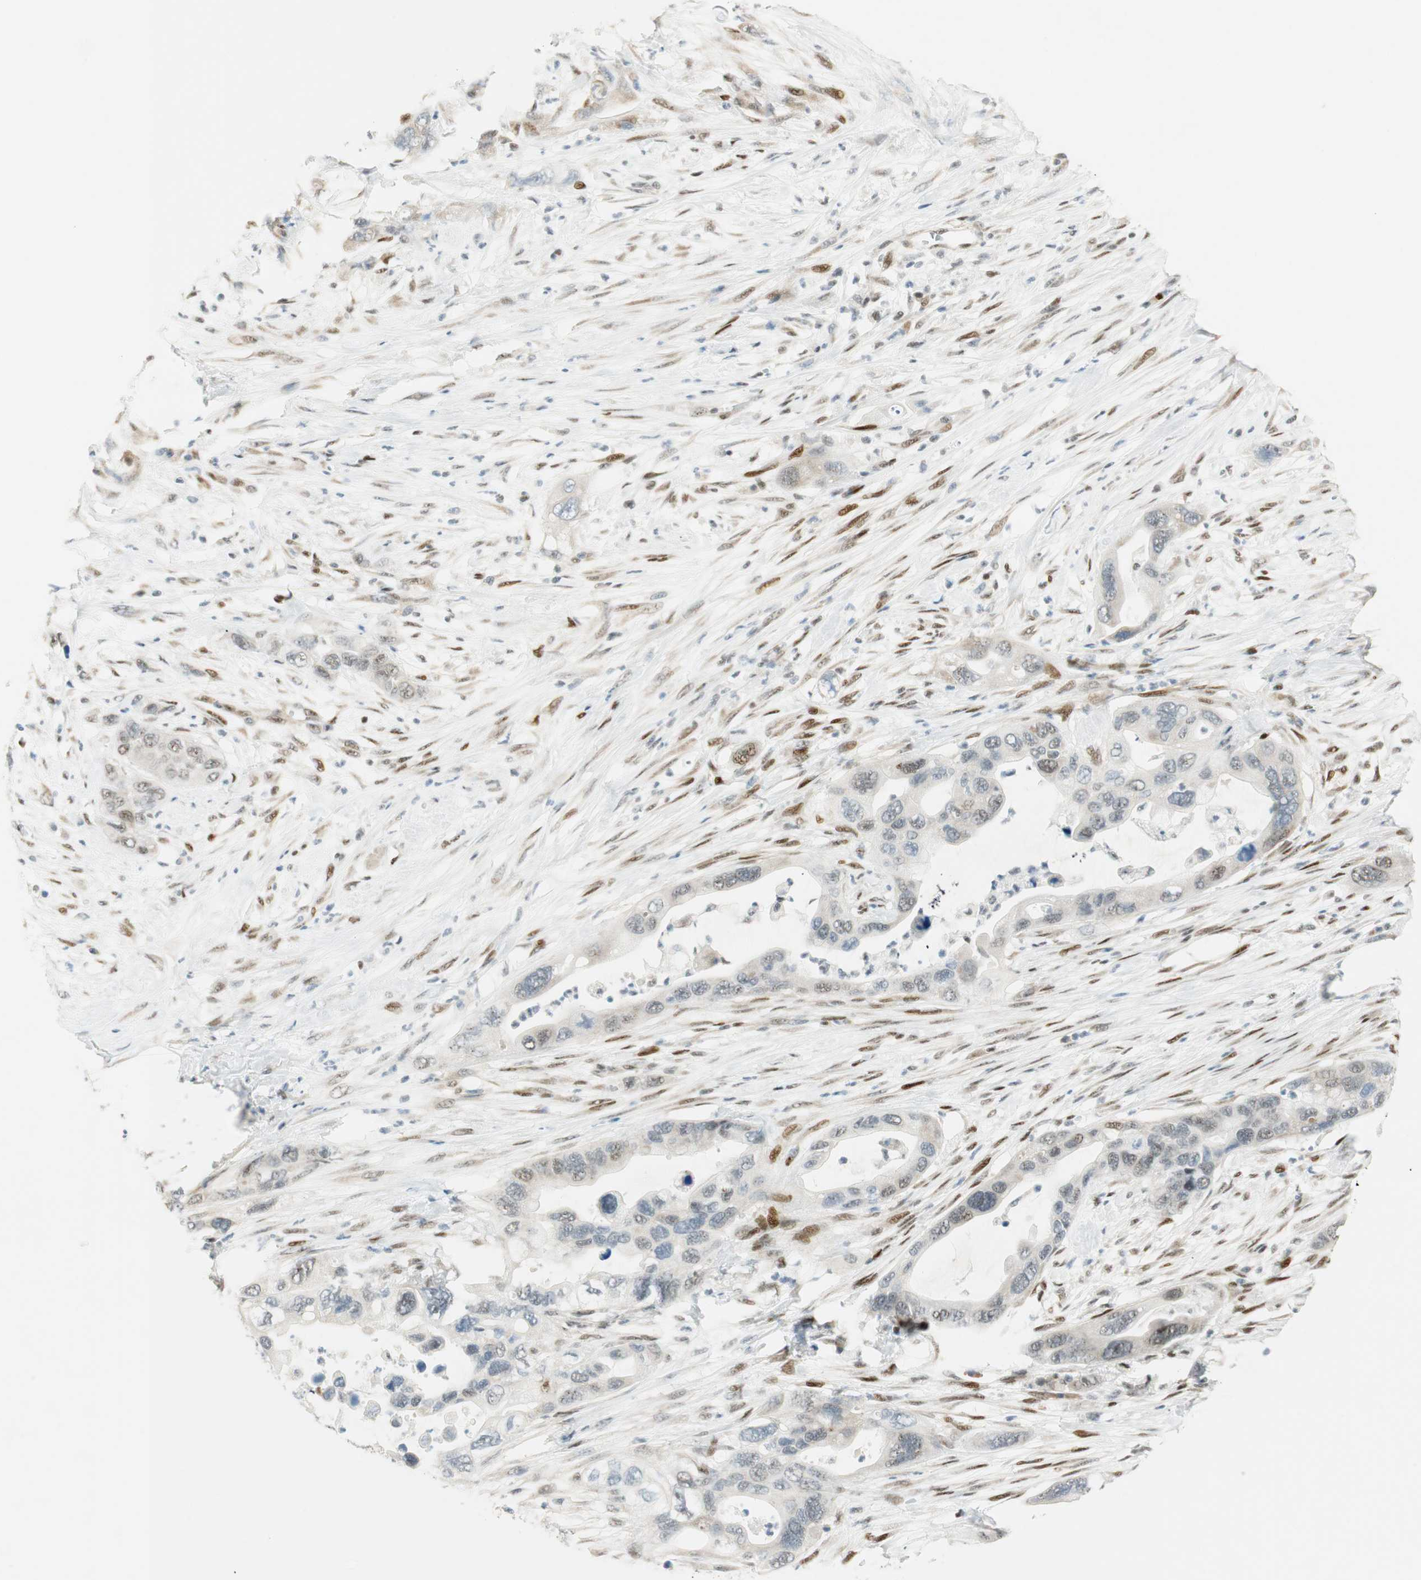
{"staining": {"intensity": "weak", "quantity": "<25%", "location": "nuclear"}, "tissue": "pancreatic cancer", "cell_type": "Tumor cells", "image_type": "cancer", "snomed": [{"axis": "morphology", "description": "Adenocarcinoma, NOS"}, {"axis": "topography", "description": "Pancreas"}], "caption": "The histopathology image shows no staining of tumor cells in pancreatic cancer.", "gene": "MSX2", "patient": {"sex": "female", "age": 71}}